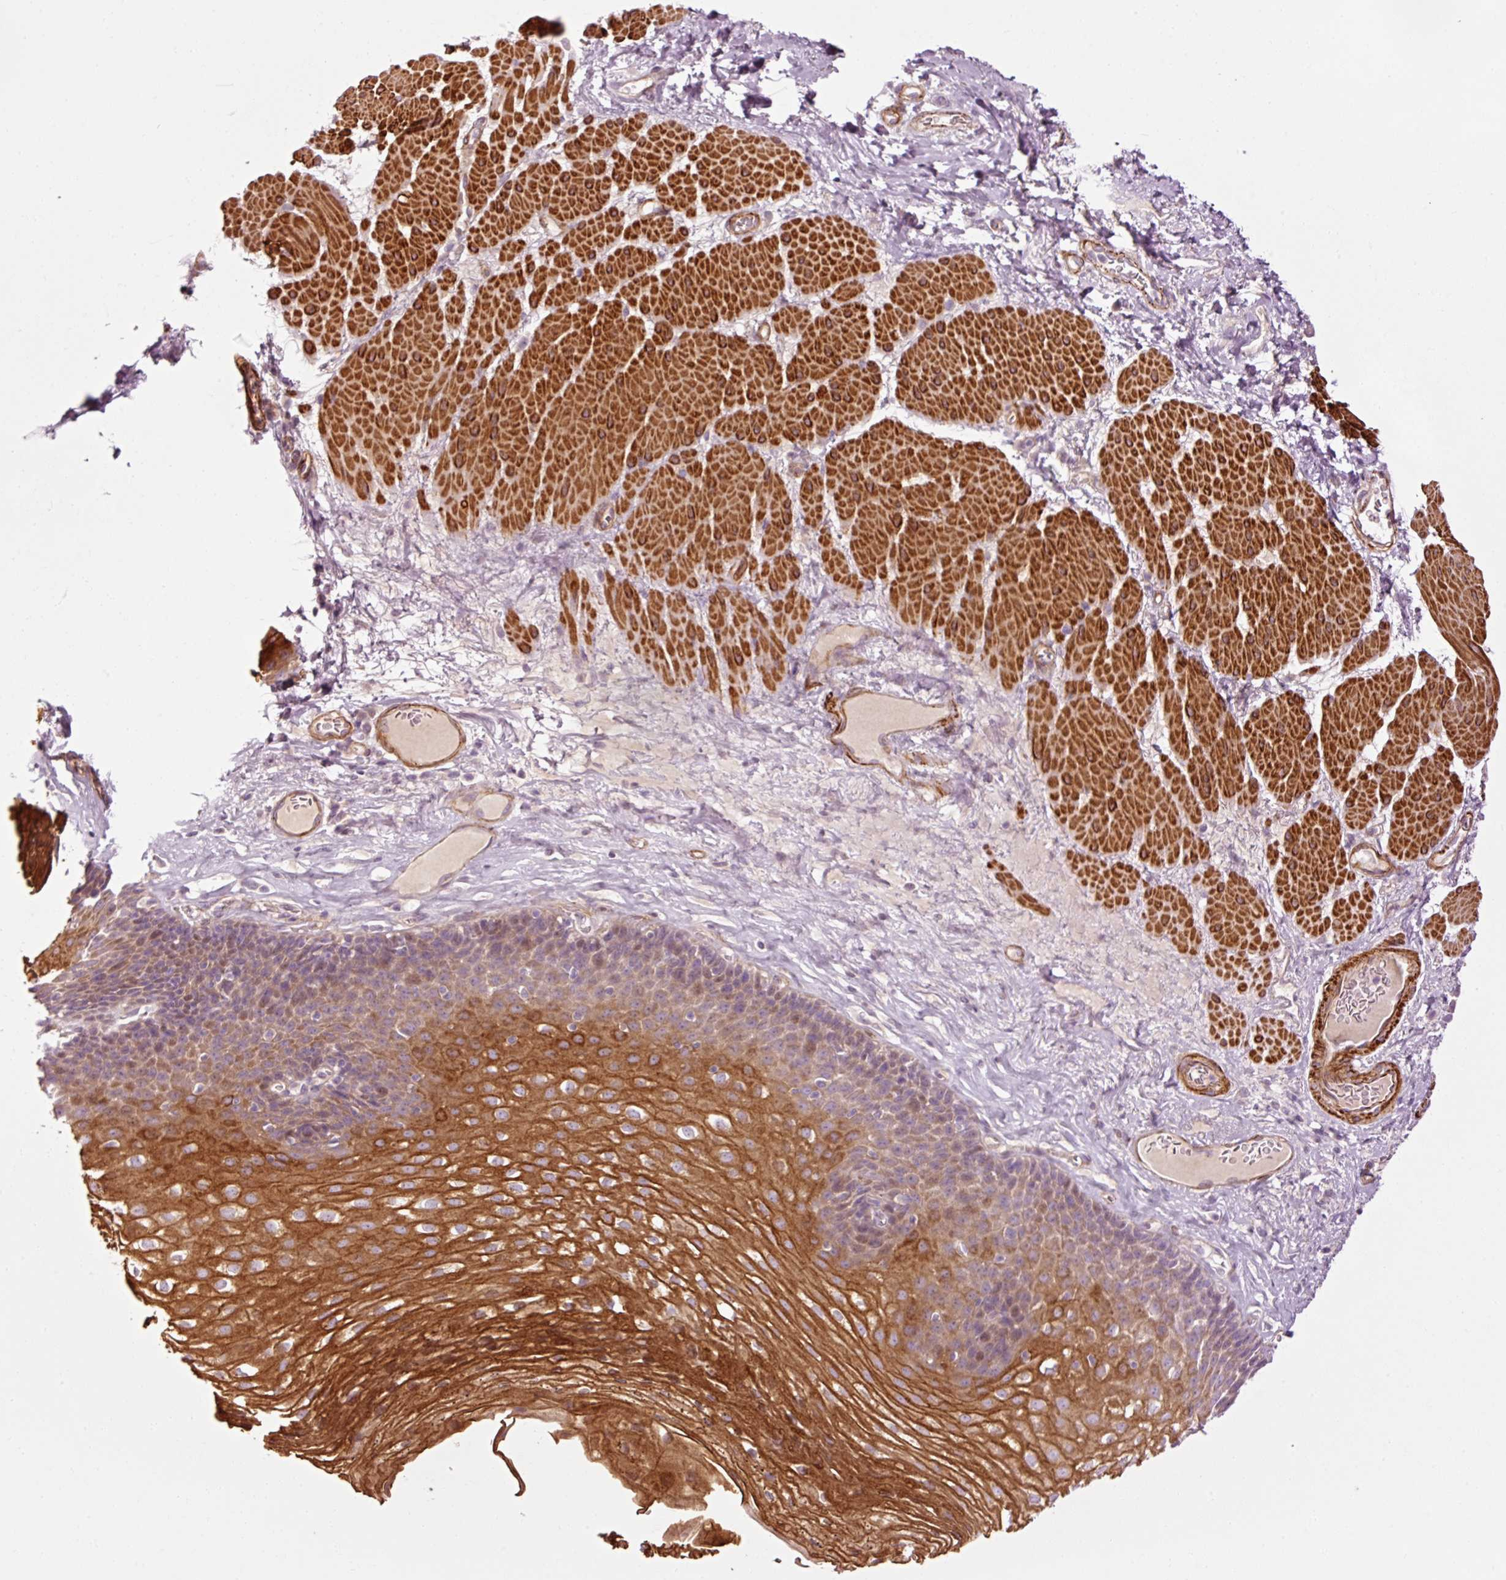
{"staining": {"intensity": "strong", "quantity": "25%-75%", "location": "cytoplasmic/membranous"}, "tissue": "esophagus", "cell_type": "Squamous epithelial cells", "image_type": "normal", "snomed": [{"axis": "morphology", "description": "Normal tissue, NOS"}, {"axis": "topography", "description": "Esophagus"}], "caption": "IHC of unremarkable esophagus reveals high levels of strong cytoplasmic/membranous expression in about 25%-75% of squamous epithelial cells. The staining was performed using DAB (3,3'-diaminobenzidine), with brown indicating positive protein expression. Nuclei are stained blue with hematoxylin.", "gene": "ANKRD20A1", "patient": {"sex": "female", "age": 66}}